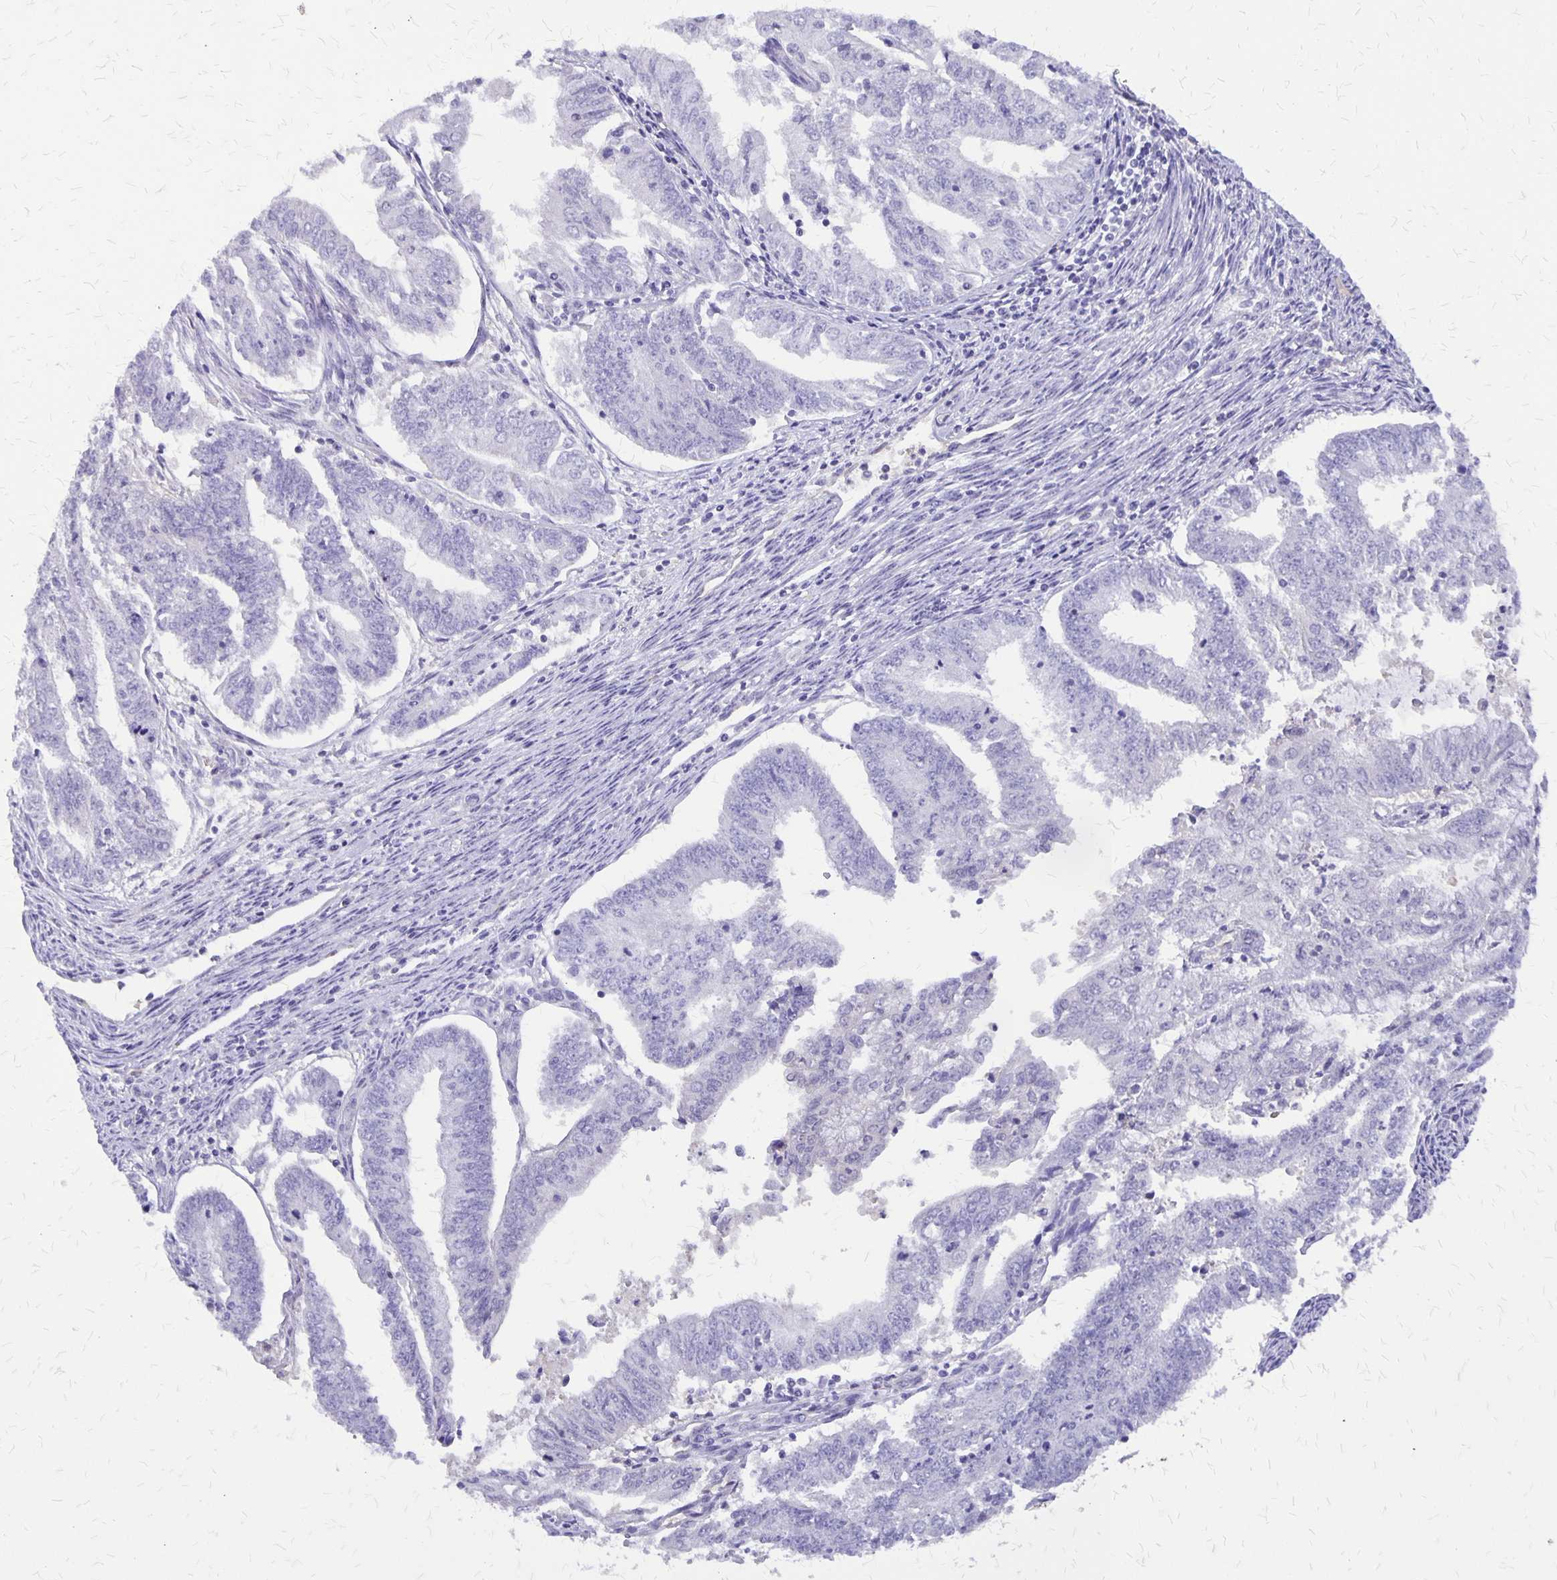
{"staining": {"intensity": "negative", "quantity": "none", "location": "none"}, "tissue": "endometrial cancer", "cell_type": "Tumor cells", "image_type": "cancer", "snomed": [{"axis": "morphology", "description": "Adenocarcinoma, NOS"}, {"axis": "topography", "description": "Endometrium"}], "caption": "Tumor cells show no significant protein staining in endometrial cancer (adenocarcinoma).", "gene": "SI", "patient": {"sex": "female", "age": 61}}